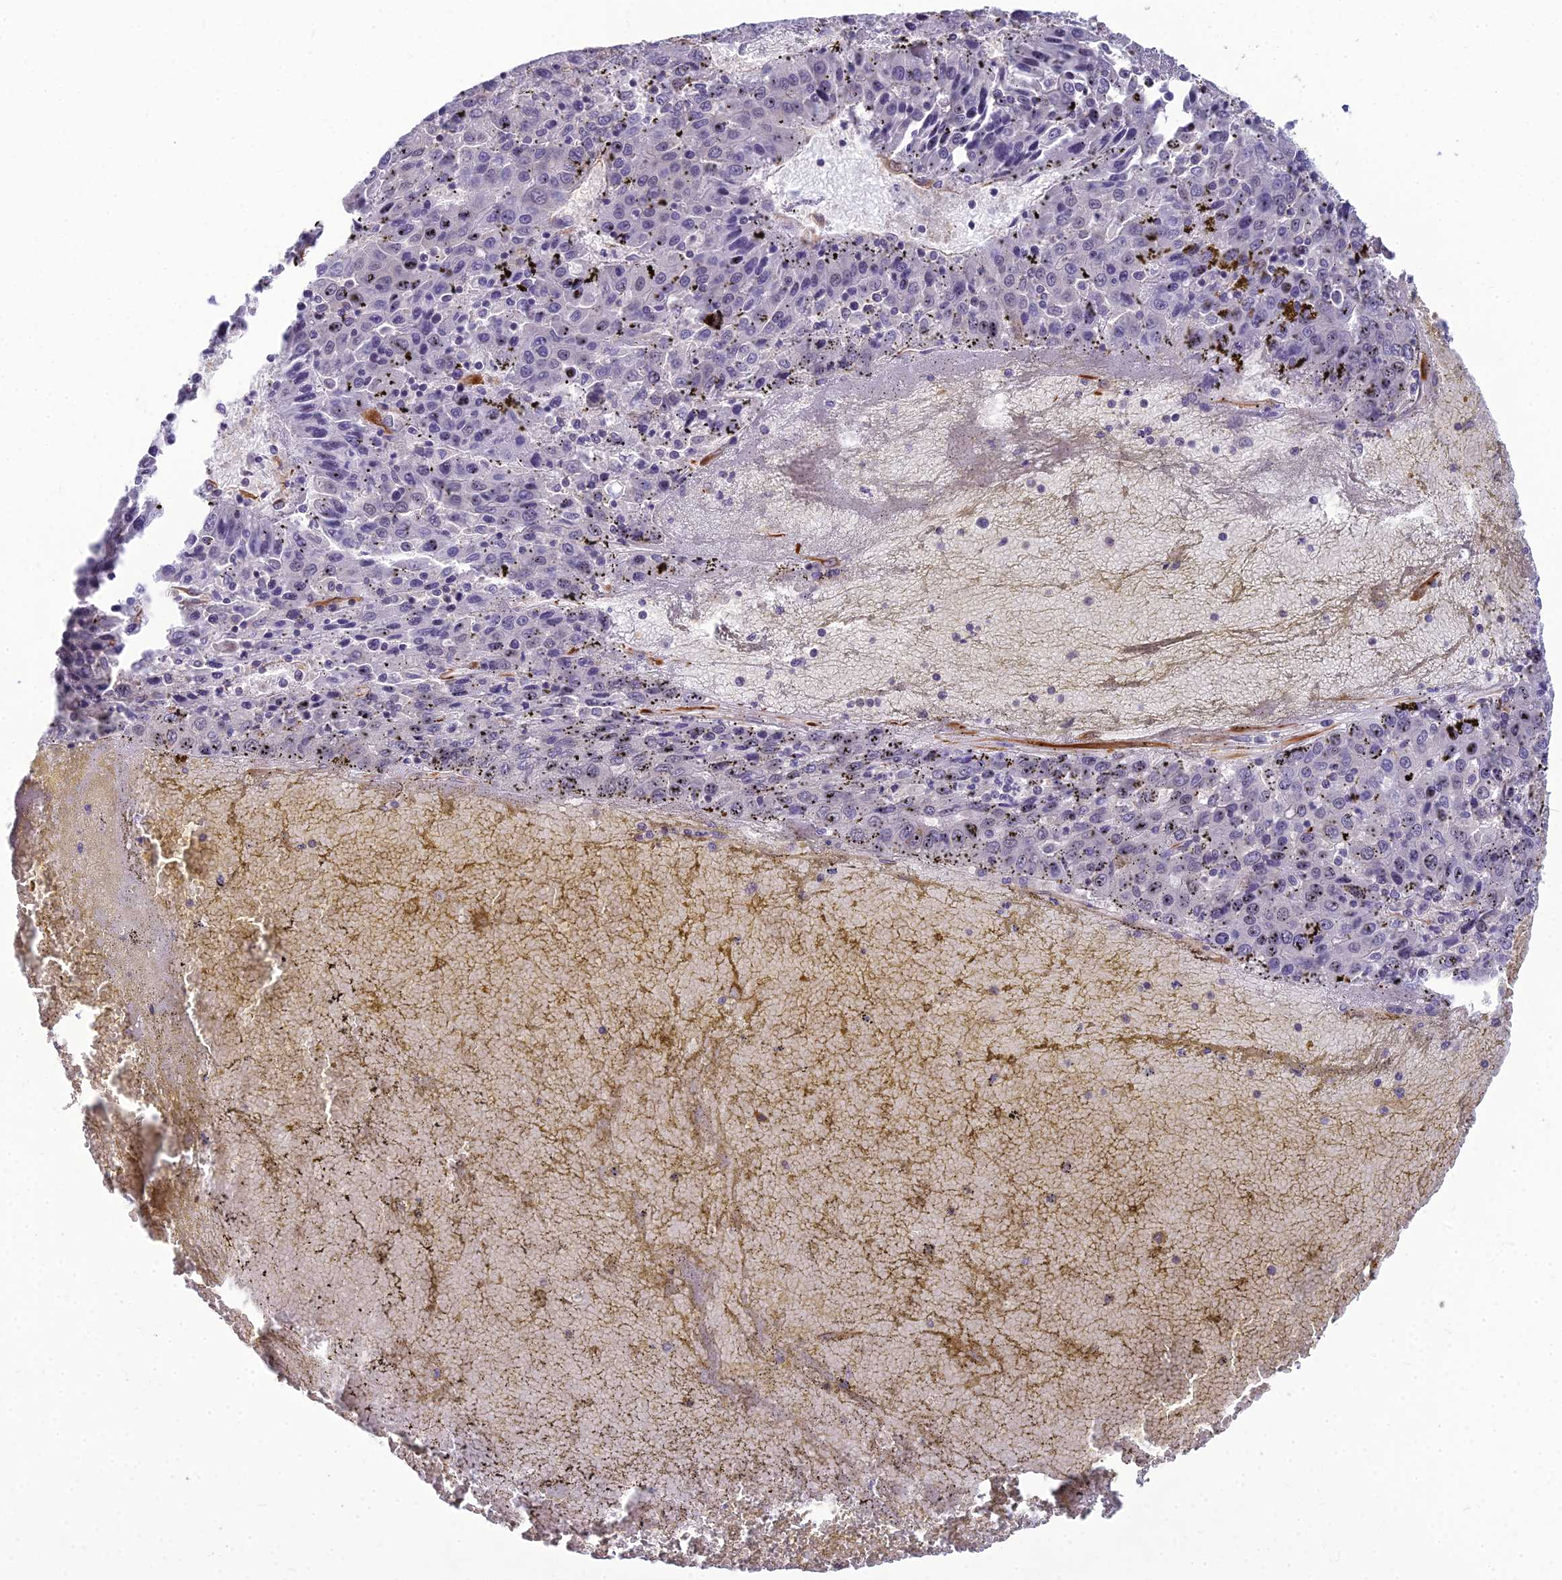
{"staining": {"intensity": "negative", "quantity": "none", "location": "none"}, "tissue": "liver cancer", "cell_type": "Tumor cells", "image_type": "cancer", "snomed": [{"axis": "morphology", "description": "Carcinoma, Hepatocellular, NOS"}, {"axis": "topography", "description": "Liver"}], "caption": "Tumor cells show no significant protein expression in hepatocellular carcinoma (liver). (Immunohistochemistry (ihc), brightfield microscopy, high magnification).", "gene": "RGL3", "patient": {"sex": "female", "age": 53}}